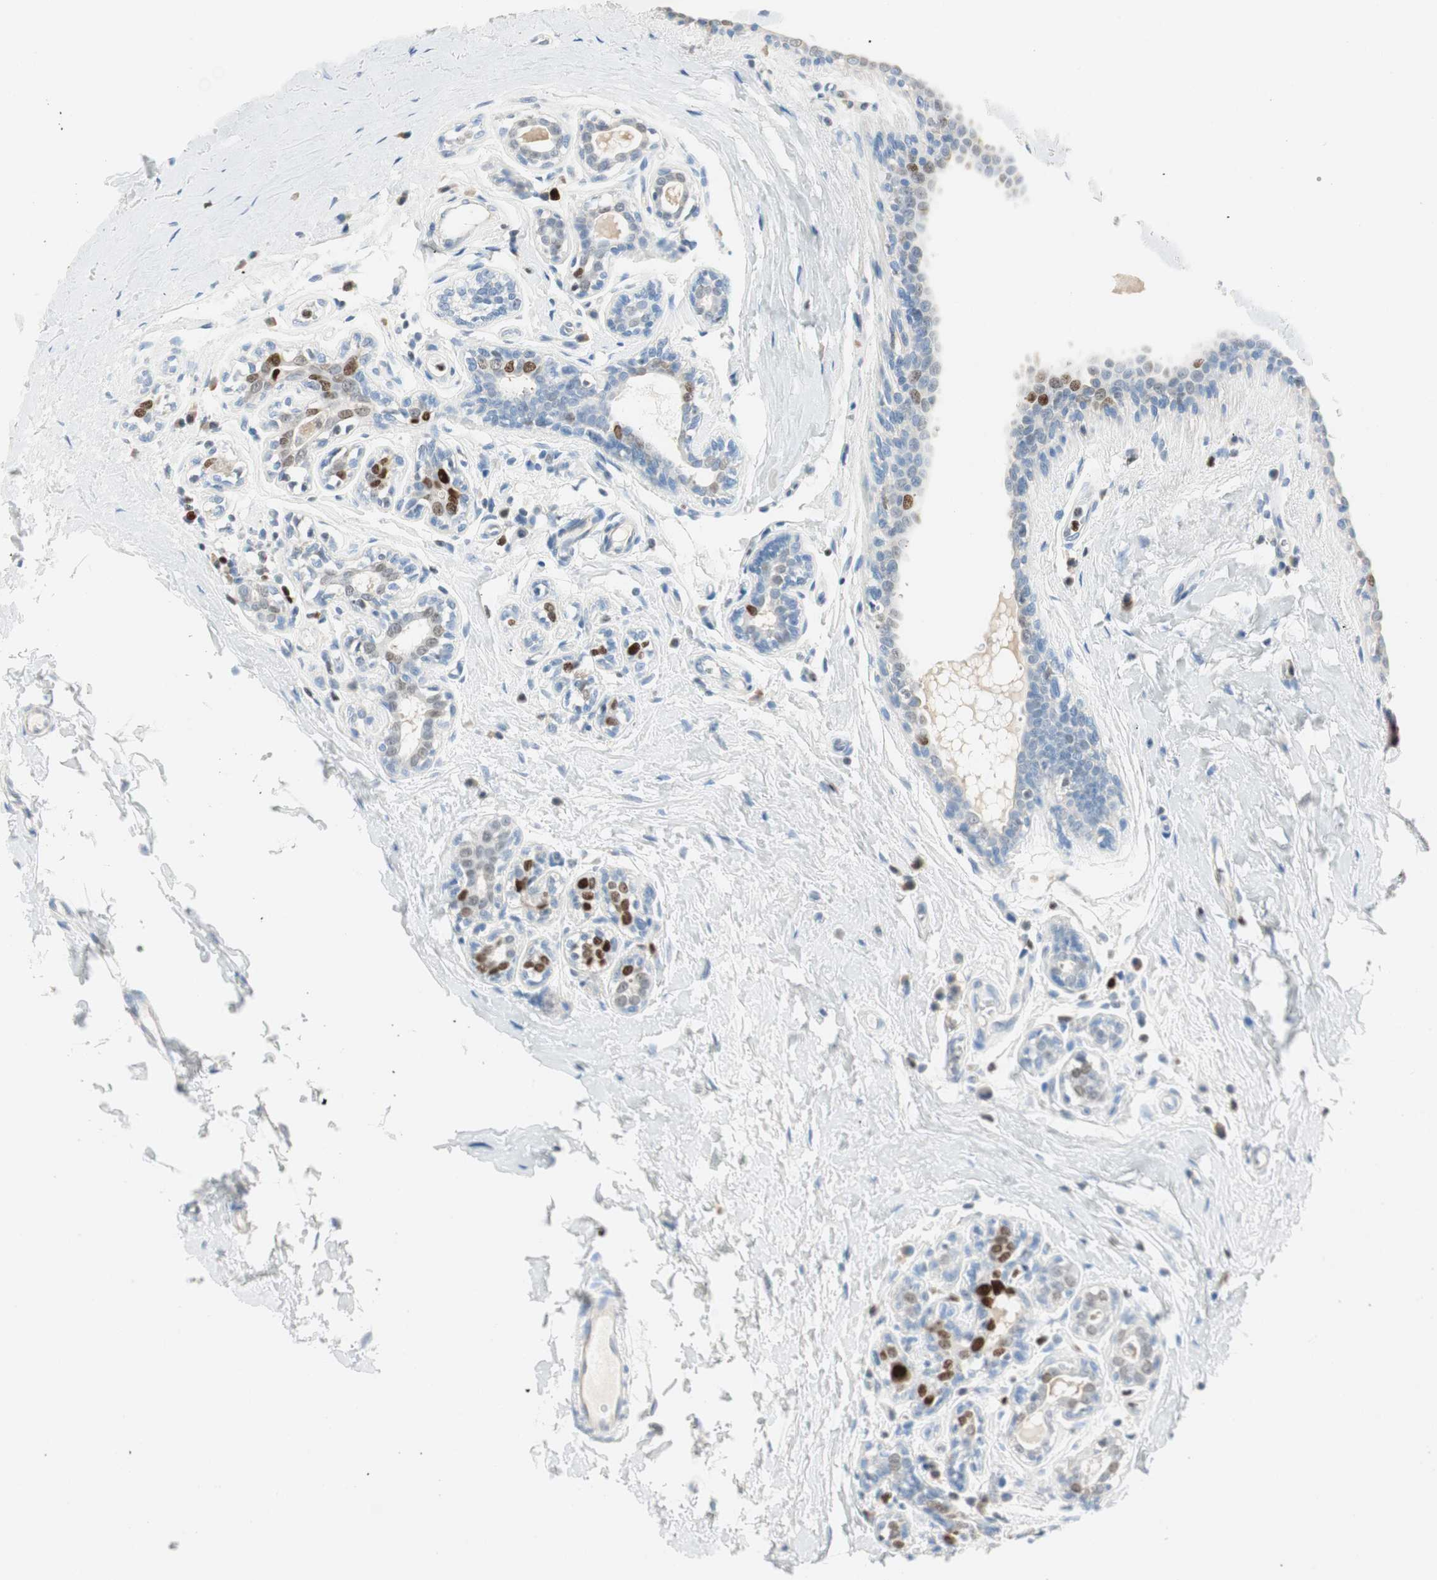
{"staining": {"intensity": "moderate", "quantity": "<25%", "location": "nuclear"}, "tissue": "breast cancer", "cell_type": "Tumor cells", "image_type": "cancer", "snomed": [{"axis": "morphology", "description": "Normal tissue, NOS"}, {"axis": "morphology", "description": "Duct carcinoma"}, {"axis": "topography", "description": "Breast"}], "caption": "Breast cancer stained with a protein marker reveals moderate staining in tumor cells.", "gene": "EZH2", "patient": {"sex": "female", "age": 40}}